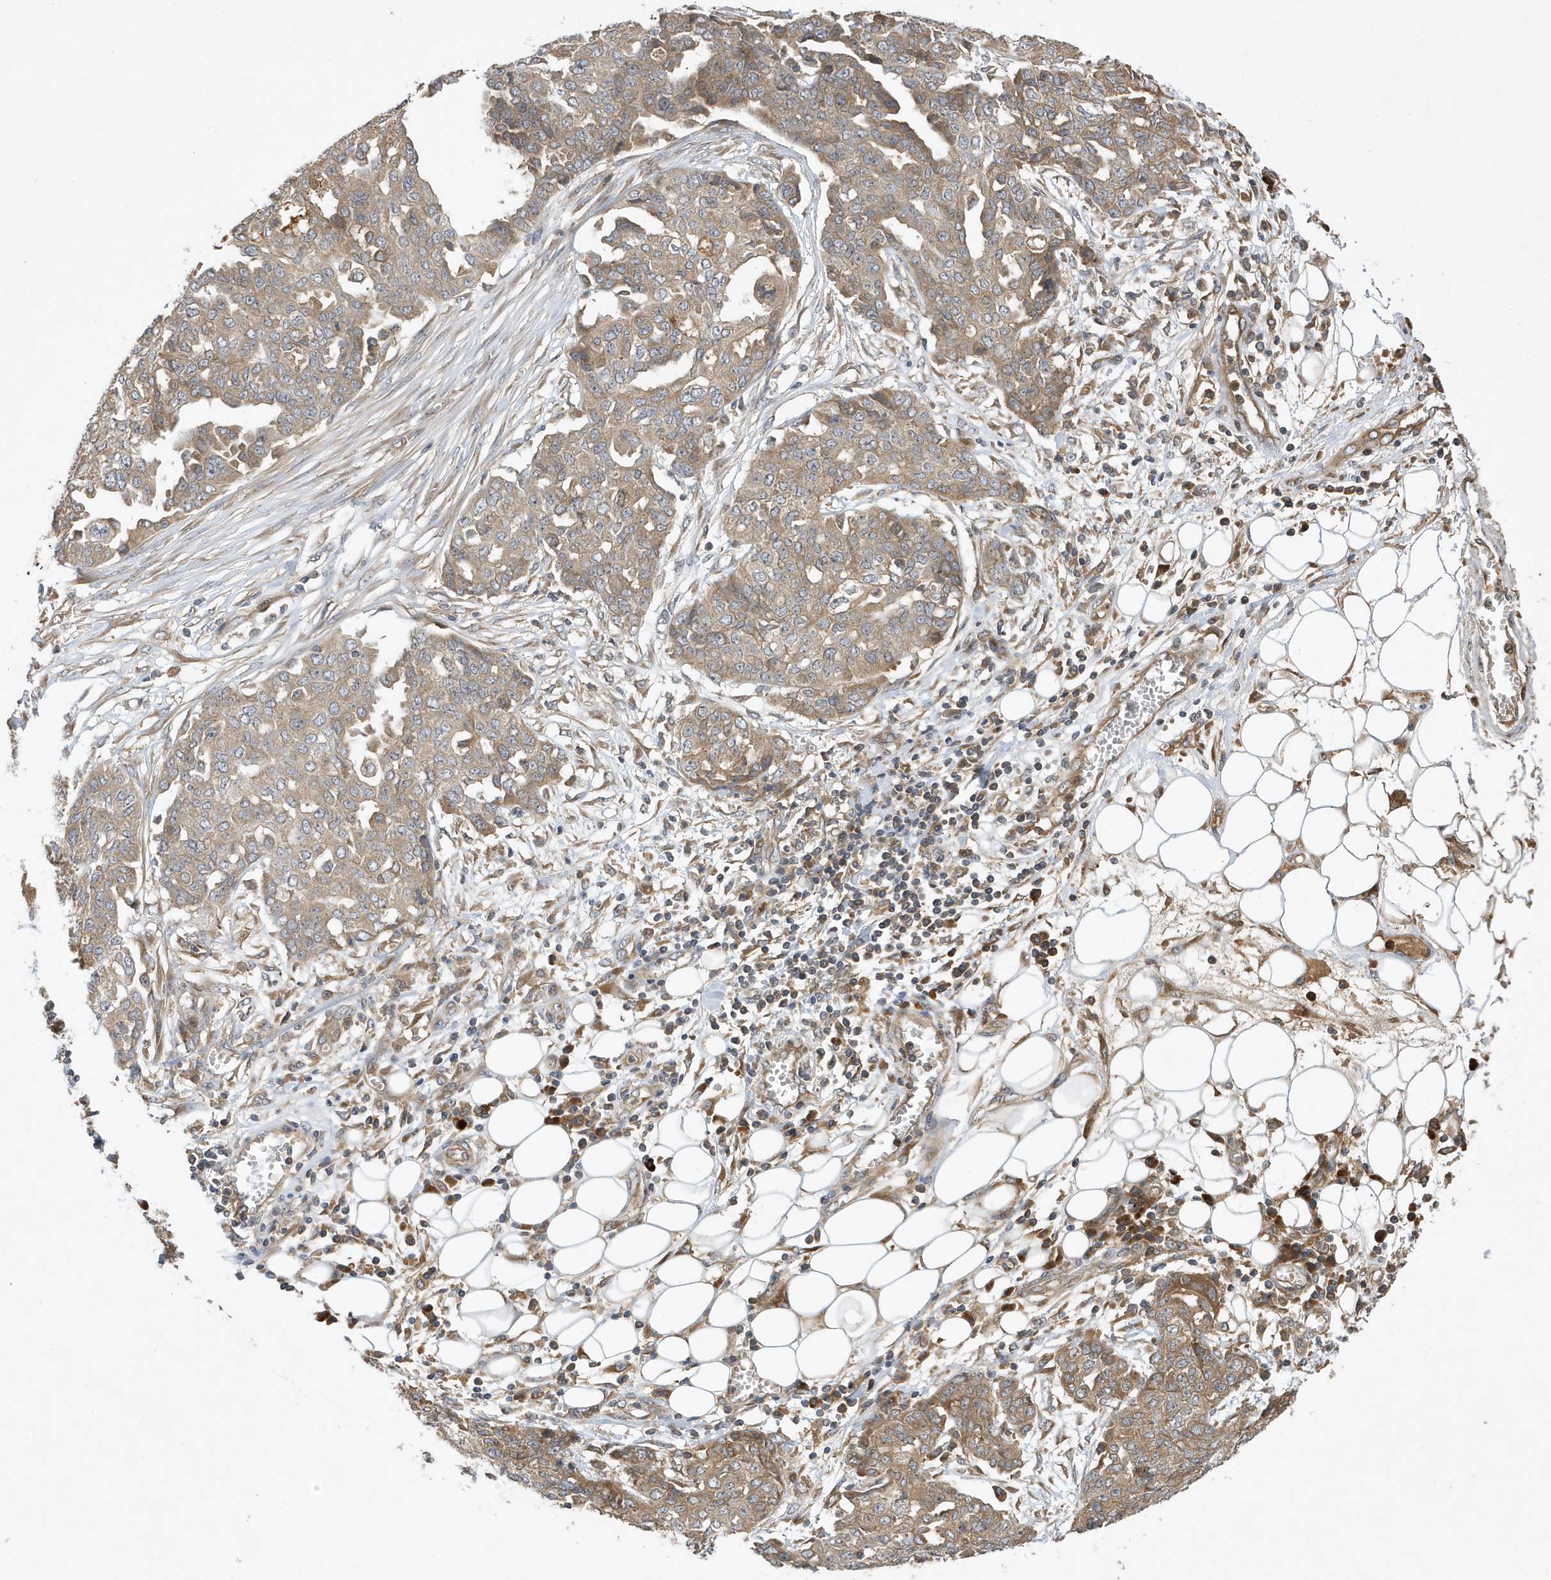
{"staining": {"intensity": "weak", "quantity": "<25%", "location": "cytoplasmic/membranous"}, "tissue": "ovarian cancer", "cell_type": "Tumor cells", "image_type": "cancer", "snomed": [{"axis": "morphology", "description": "Cystadenocarcinoma, serous, NOS"}, {"axis": "topography", "description": "Soft tissue"}, {"axis": "topography", "description": "Ovary"}], "caption": "IHC photomicrograph of ovarian cancer (serous cystadenocarcinoma) stained for a protein (brown), which exhibits no staining in tumor cells.", "gene": "LAPTM4A", "patient": {"sex": "female", "age": 57}}